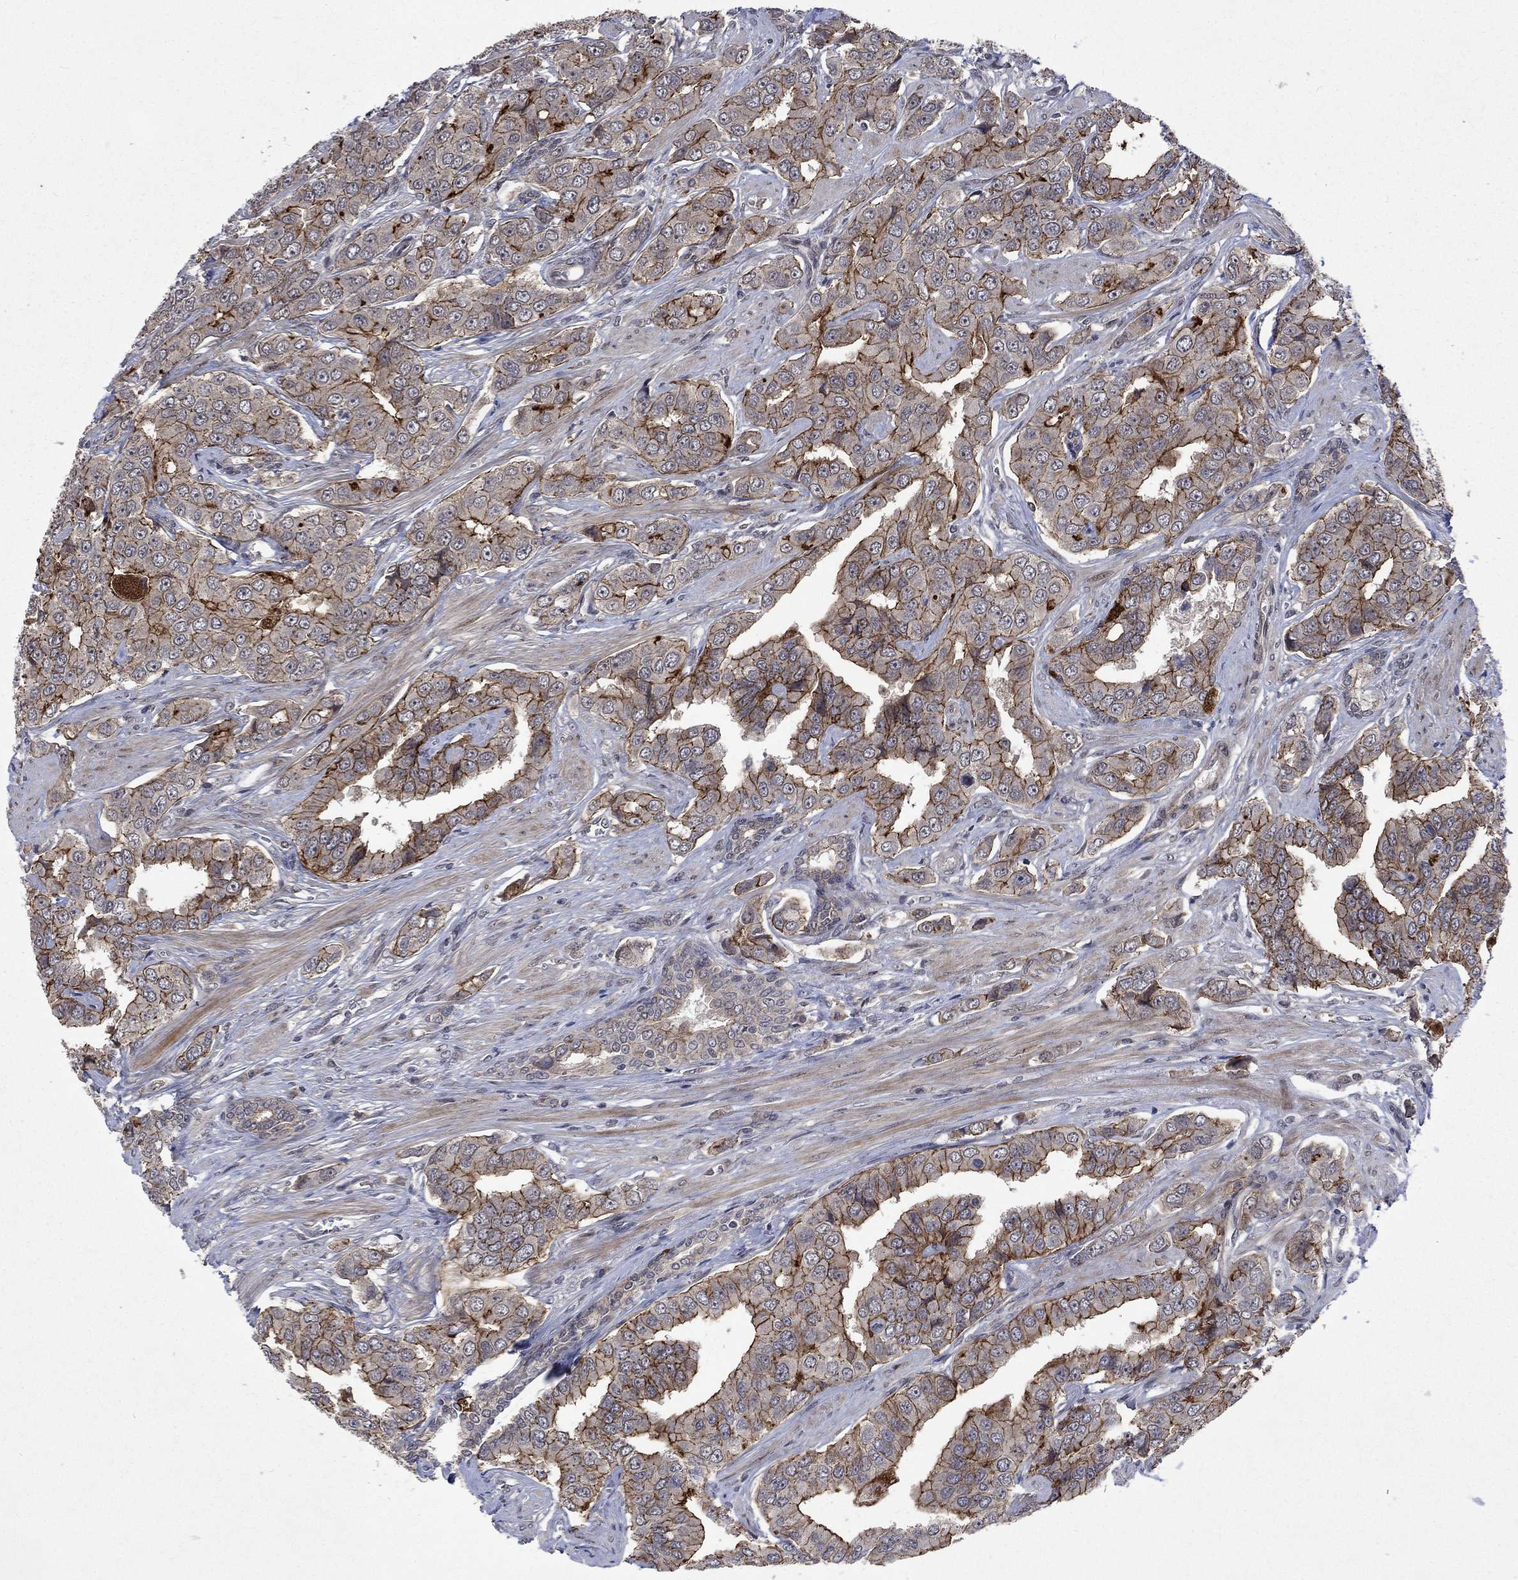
{"staining": {"intensity": "strong", "quantity": "25%-75%", "location": "cytoplasmic/membranous"}, "tissue": "prostate cancer", "cell_type": "Tumor cells", "image_type": "cancer", "snomed": [{"axis": "morphology", "description": "Adenocarcinoma, NOS"}, {"axis": "topography", "description": "Prostate and seminal vesicle, NOS"}, {"axis": "topography", "description": "Prostate"}], "caption": "A high-resolution micrograph shows IHC staining of prostate cancer (adenocarcinoma), which displays strong cytoplasmic/membranous staining in about 25%-75% of tumor cells.", "gene": "PPP1R9A", "patient": {"sex": "male", "age": 69}}